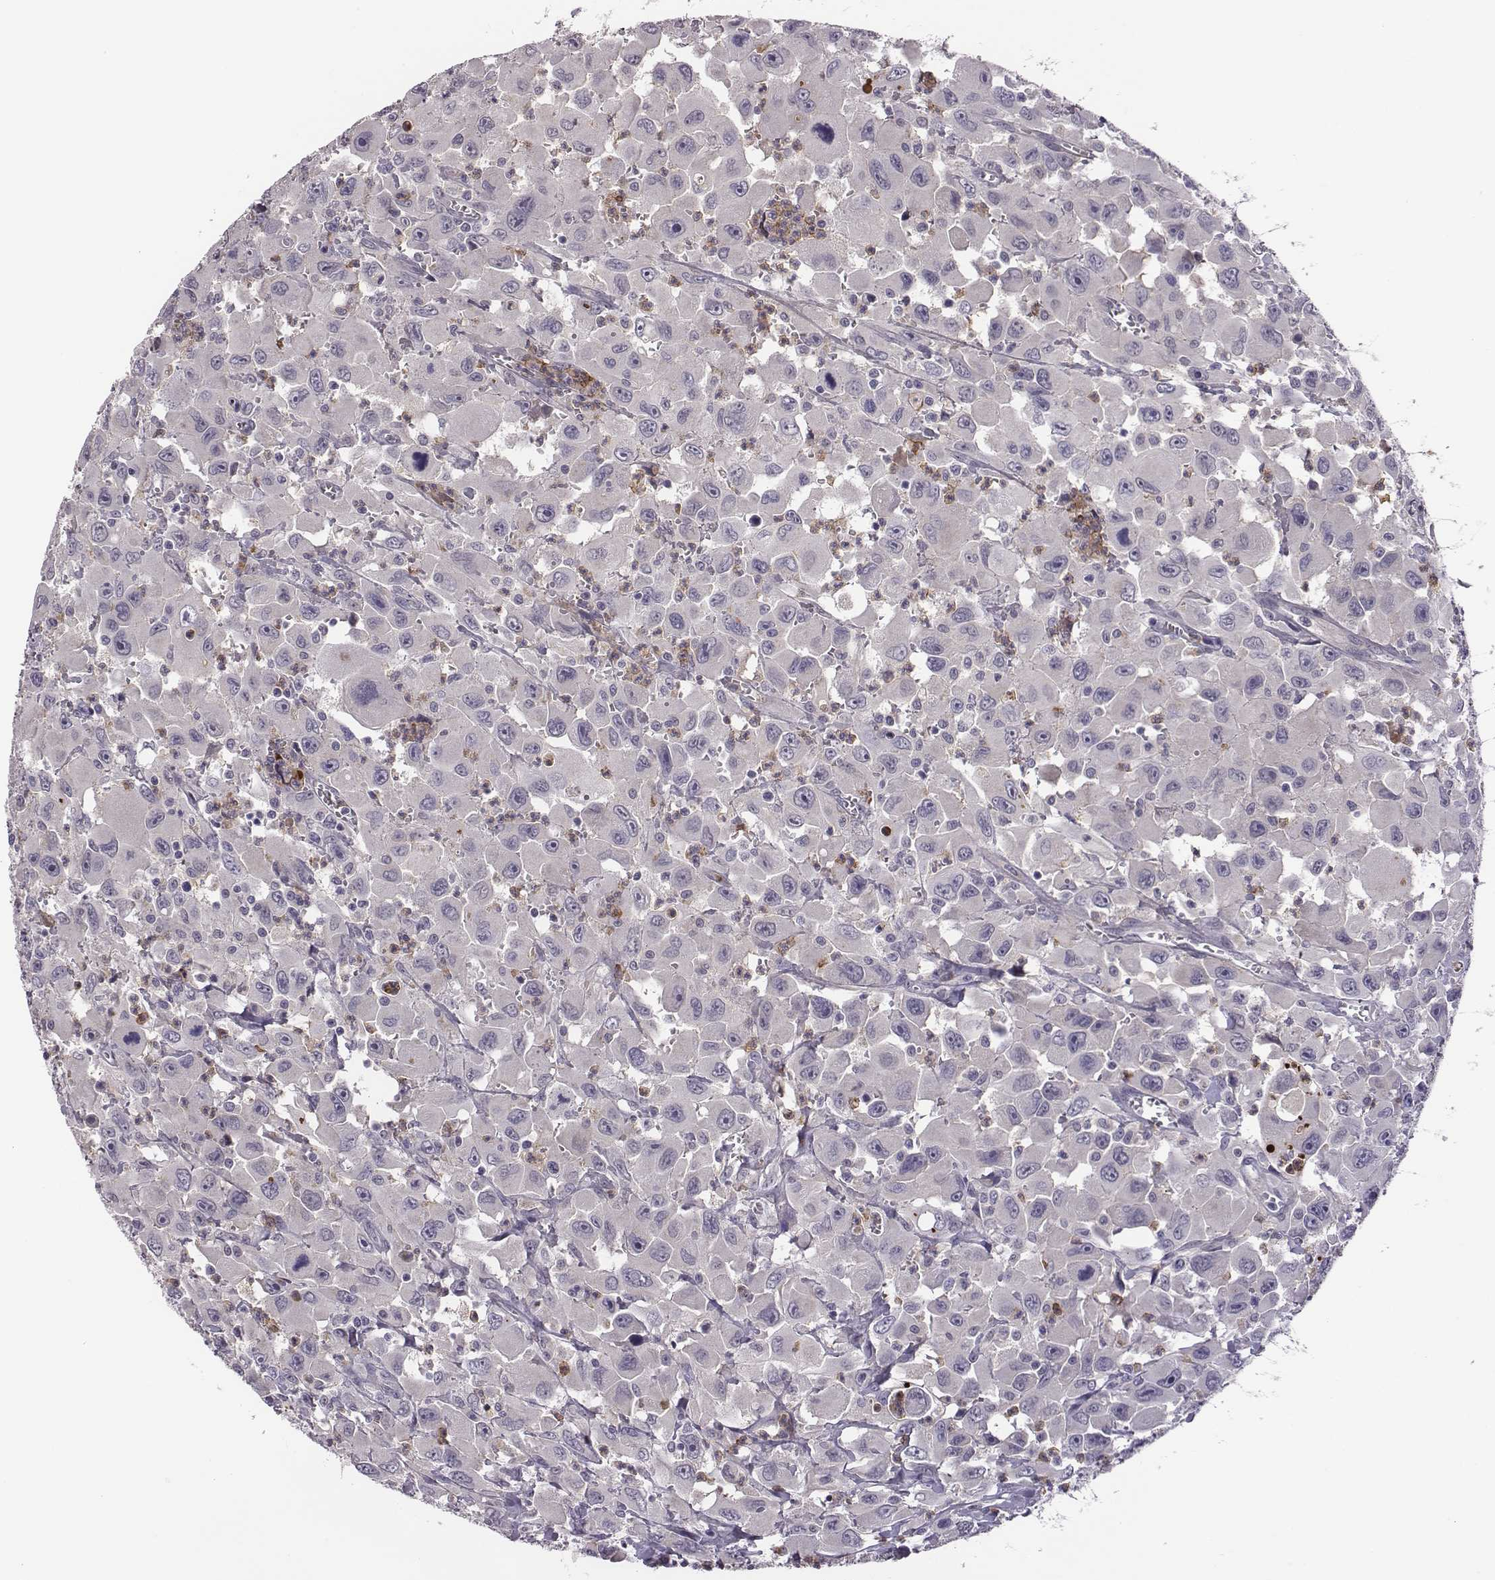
{"staining": {"intensity": "negative", "quantity": "none", "location": "none"}, "tissue": "head and neck cancer", "cell_type": "Tumor cells", "image_type": "cancer", "snomed": [{"axis": "morphology", "description": "Squamous cell carcinoma, NOS"}, {"axis": "morphology", "description": "Squamous cell carcinoma, metastatic, NOS"}, {"axis": "topography", "description": "Oral tissue"}, {"axis": "topography", "description": "Head-Neck"}], "caption": "IHC of human metastatic squamous cell carcinoma (head and neck) demonstrates no positivity in tumor cells.", "gene": "KMO", "patient": {"sex": "female", "age": 85}}